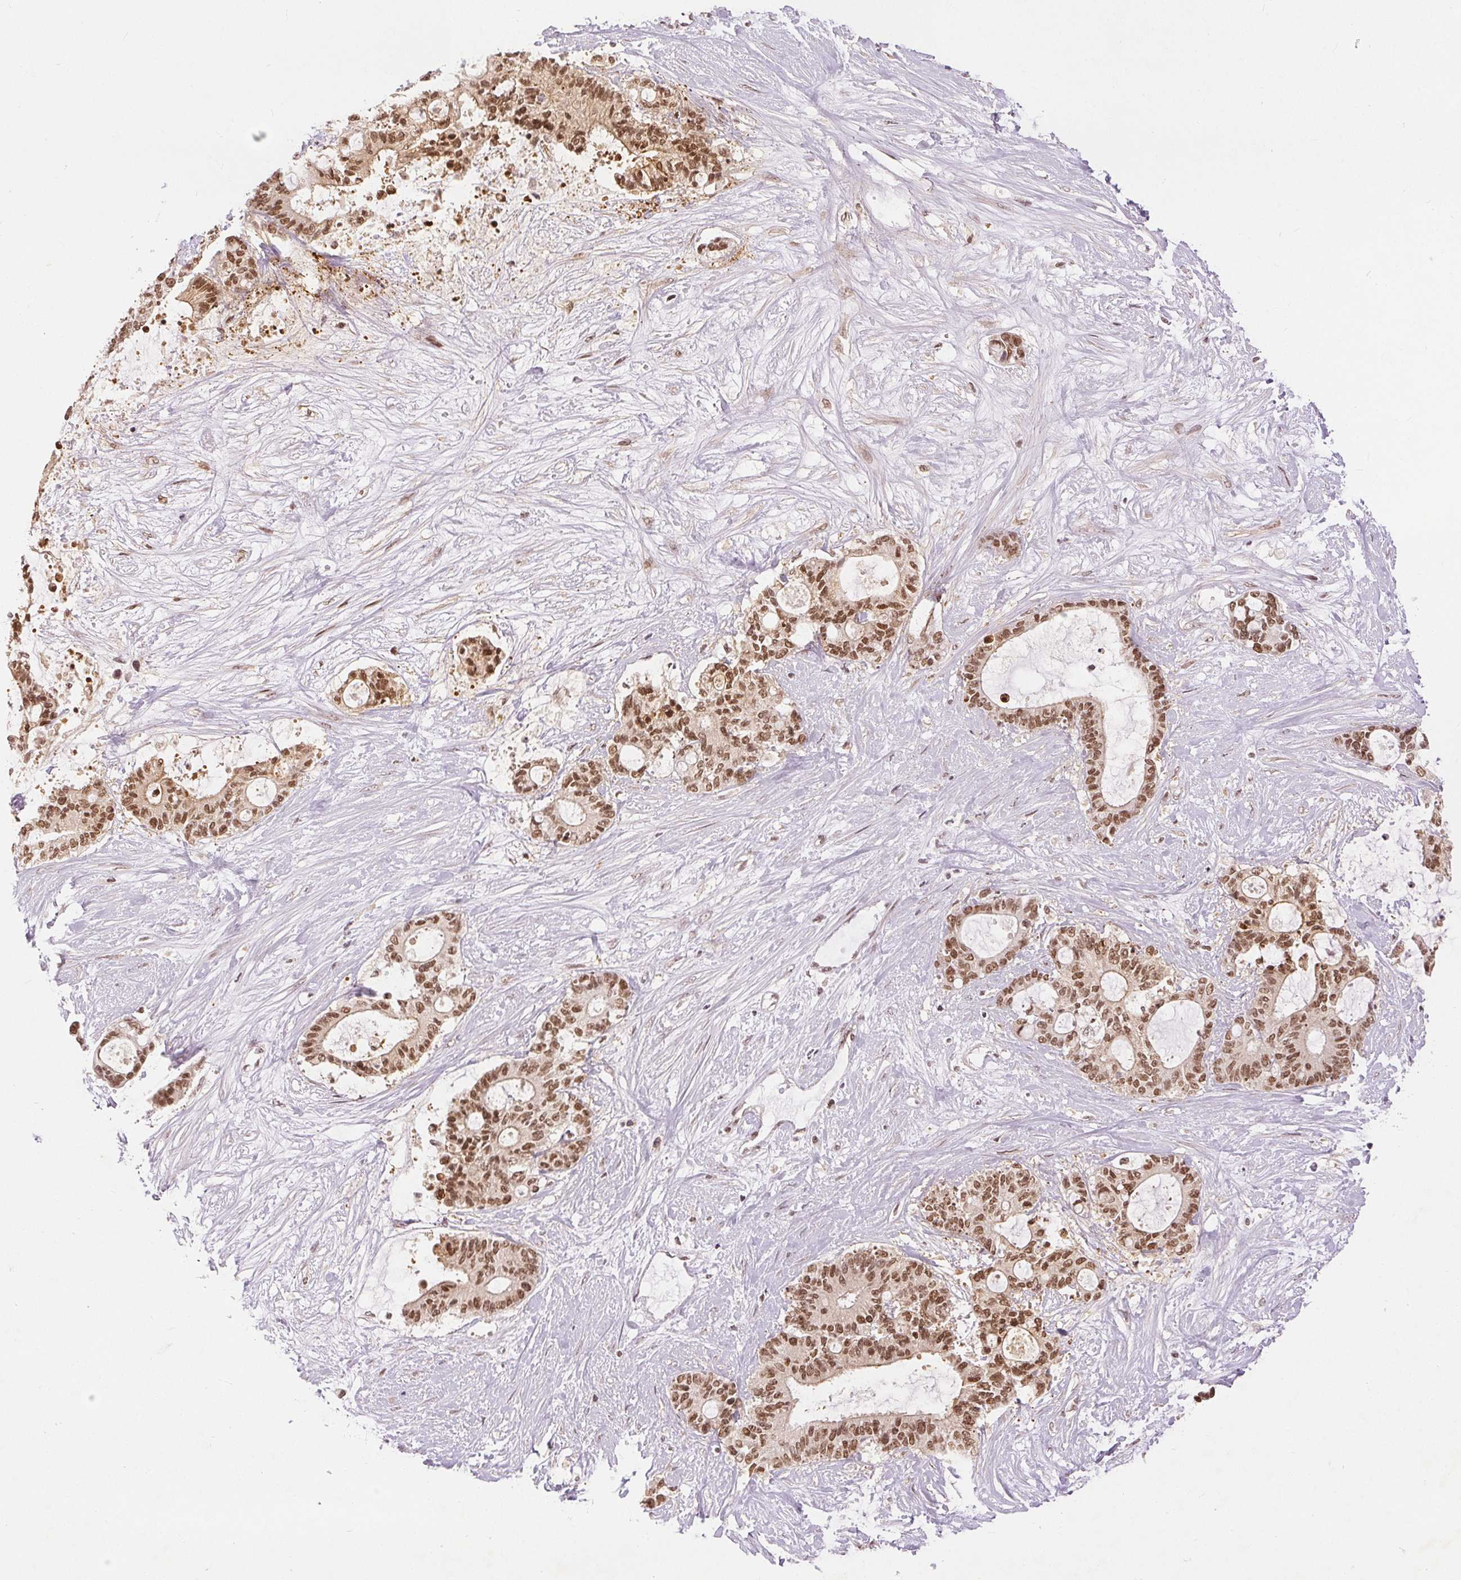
{"staining": {"intensity": "moderate", "quantity": ">75%", "location": "nuclear"}, "tissue": "liver cancer", "cell_type": "Tumor cells", "image_type": "cancer", "snomed": [{"axis": "morphology", "description": "Normal tissue, NOS"}, {"axis": "morphology", "description": "Cholangiocarcinoma"}, {"axis": "topography", "description": "Liver"}, {"axis": "topography", "description": "Peripheral nerve tissue"}], "caption": "High-magnification brightfield microscopy of liver cancer (cholangiocarcinoma) stained with DAB (3,3'-diaminobenzidine) (brown) and counterstained with hematoxylin (blue). tumor cells exhibit moderate nuclear staining is identified in approximately>75% of cells.", "gene": "DEK", "patient": {"sex": "female", "age": 73}}